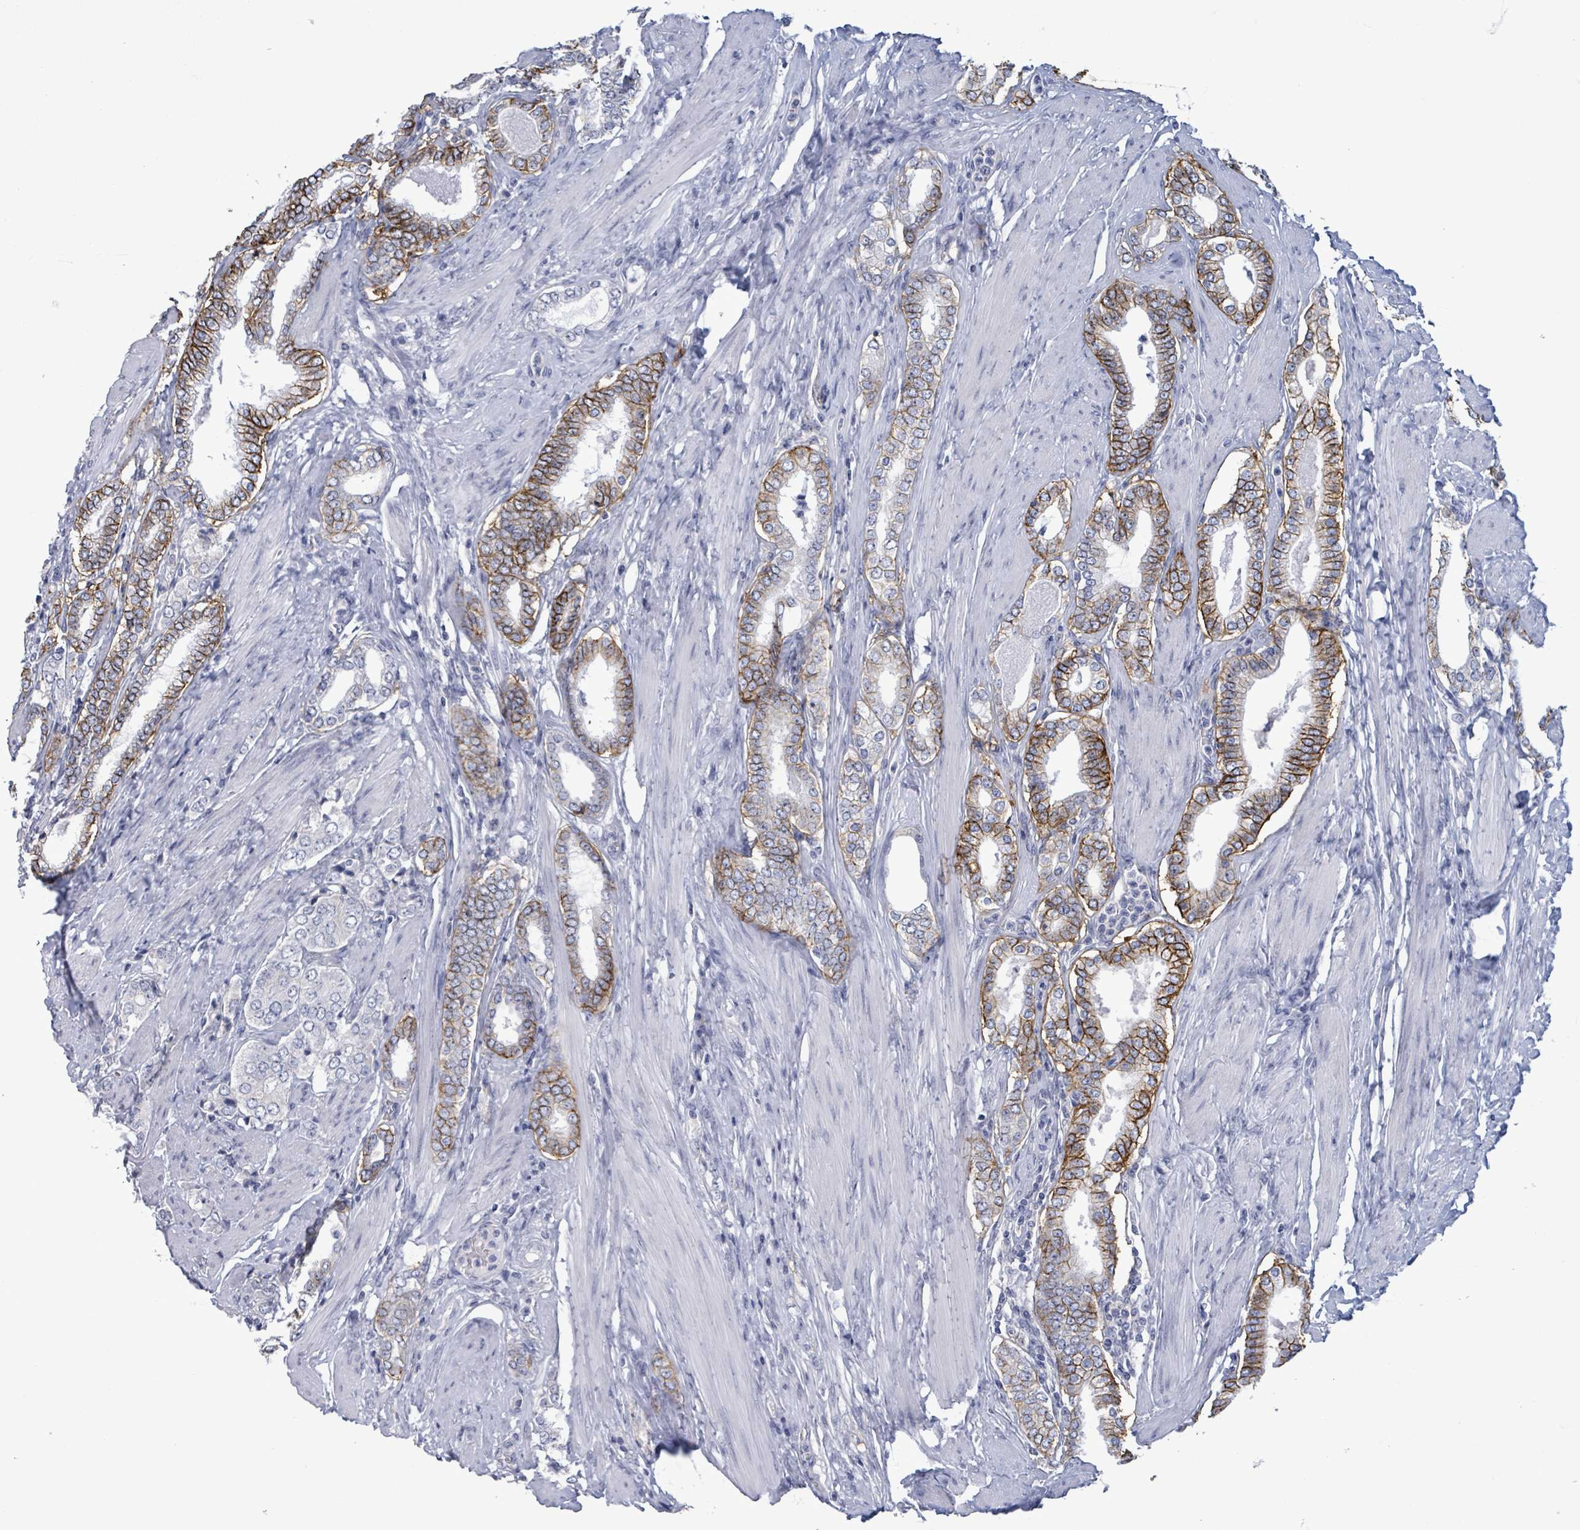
{"staining": {"intensity": "moderate", "quantity": "25%-75%", "location": "cytoplasmic/membranous"}, "tissue": "prostate cancer", "cell_type": "Tumor cells", "image_type": "cancer", "snomed": [{"axis": "morphology", "description": "Adenocarcinoma, High grade"}, {"axis": "topography", "description": "Prostate"}], "caption": "IHC histopathology image of neoplastic tissue: prostate cancer stained using immunohistochemistry (IHC) reveals medium levels of moderate protein expression localized specifically in the cytoplasmic/membranous of tumor cells, appearing as a cytoplasmic/membranous brown color.", "gene": "BSG", "patient": {"sex": "male", "age": 71}}